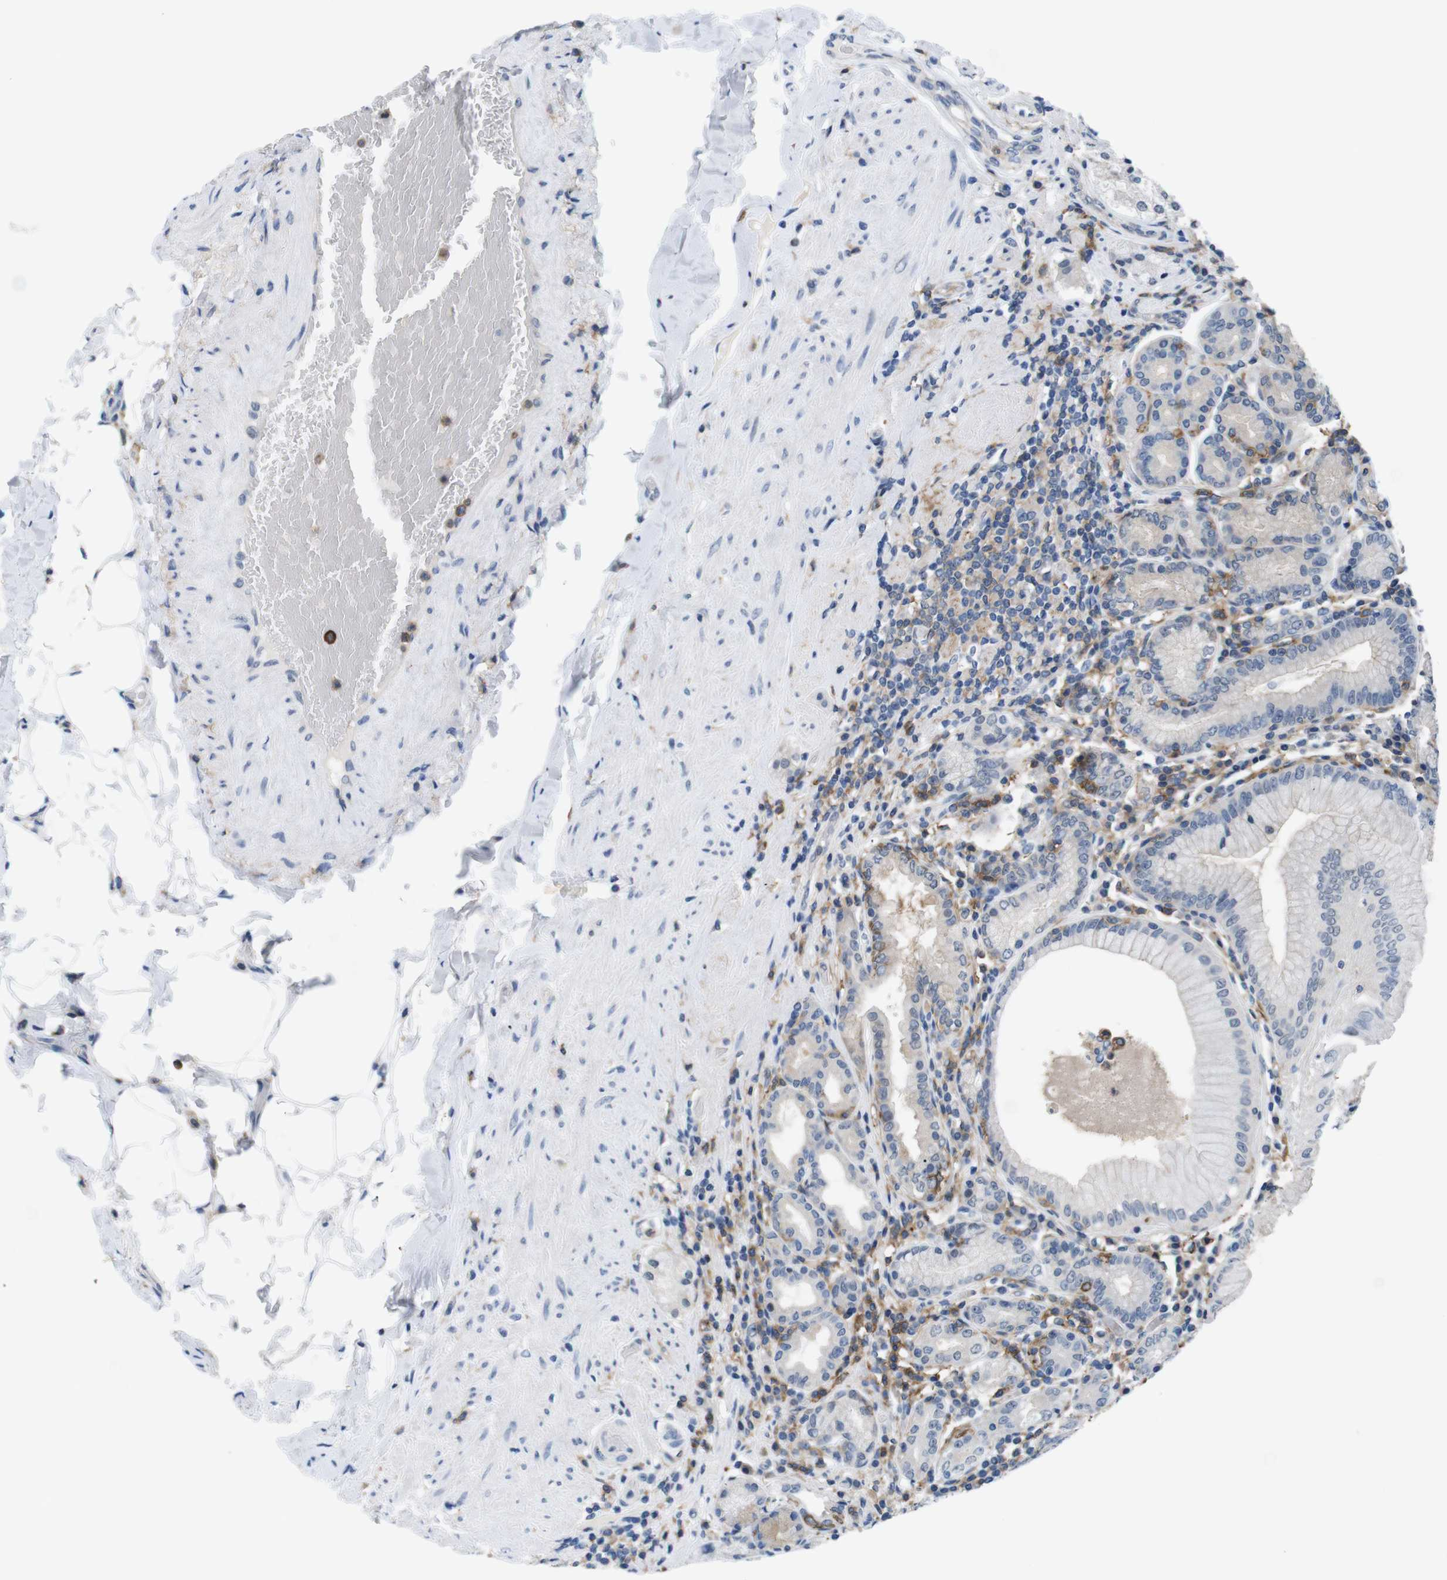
{"staining": {"intensity": "weak", "quantity": "<25%", "location": "cytoplasmic/membranous"}, "tissue": "stomach", "cell_type": "Glandular cells", "image_type": "normal", "snomed": [{"axis": "morphology", "description": "Normal tissue, NOS"}, {"axis": "topography", "description": "Stomach, lower"}], "caption": "This is an immunohistochemistry histopathology image of unremarkable stomach. There is no positivity in glandular cells.", "gene": "CD300C", "patient": {"sex": "female", "age": 76}}